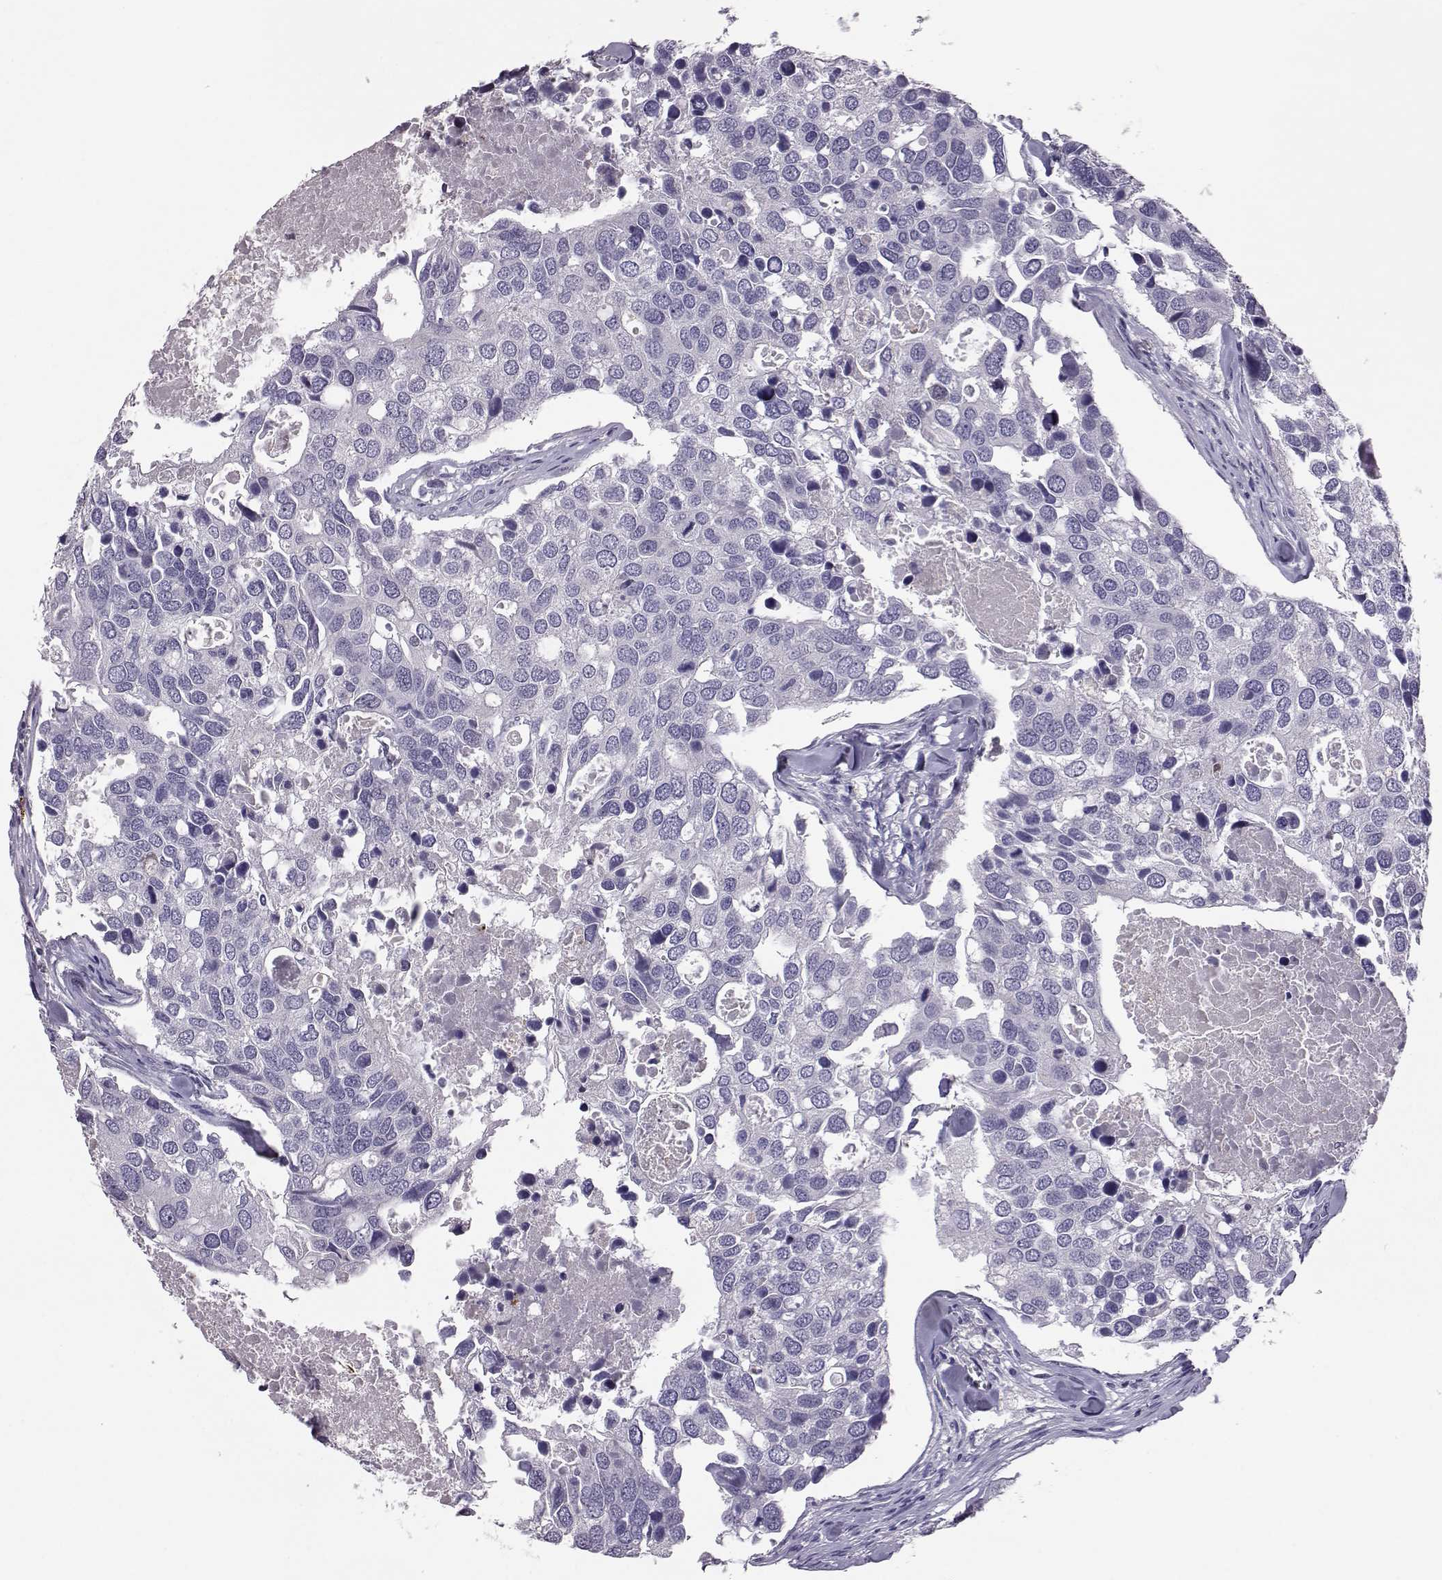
{"staining": {"intensity": "negative", "quantity": "none", "location": "none"}, "tissue": "breast cancer", "cell_type": "Tumor cells", "image_type": "cancer", "snomed": [{"axis": "morphology", "description": "Duct carcinoma"}, {"axis": "topography", "description": "Breast"}], "caption": "An image of human invasive ductal carcinoma (breast) is negative for staining in tumor cells.", "gene": "ADGRG5", "patient": {"sex": "female", "age": 83}}